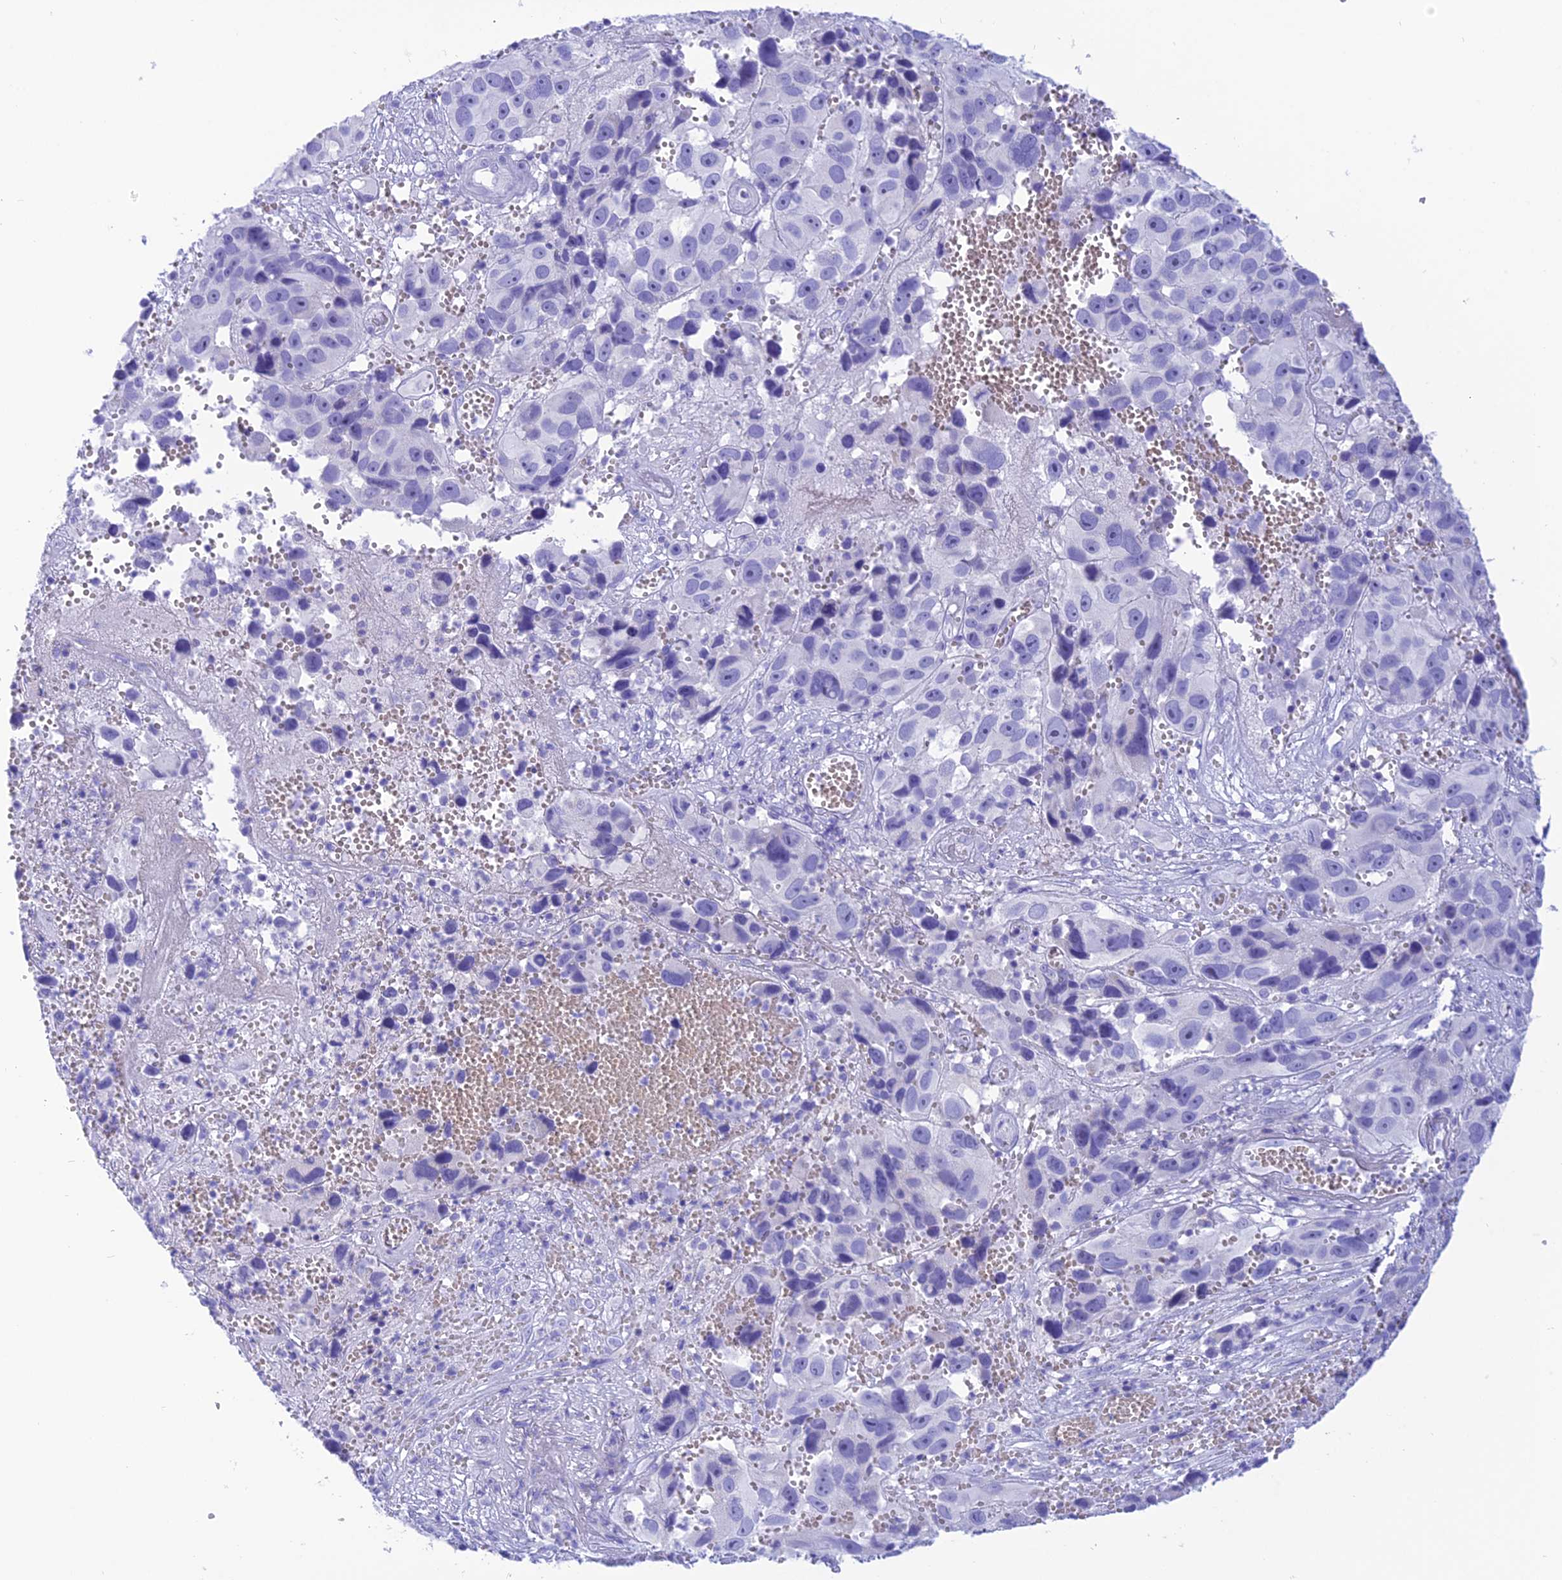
{"staining": {"intensity": "negative", "quantity": "none", "location": "none"}, "tissue": "melanoma", "cell_type": "Tumor cells", "image_type": "cancer", "snomed": [{"axis": "morphology", "description": "Malignant melanoma, NOS"}, {"axis": "topography", "description": "Skin"}], "caption": "A high-resolution micrograph shows immunohistochemistry staining of malignant melanoma, which exhibits no significant staining in tumor cells.", "gene": "GLYATL1", "patient": {"sex": "male", "age": 84}}